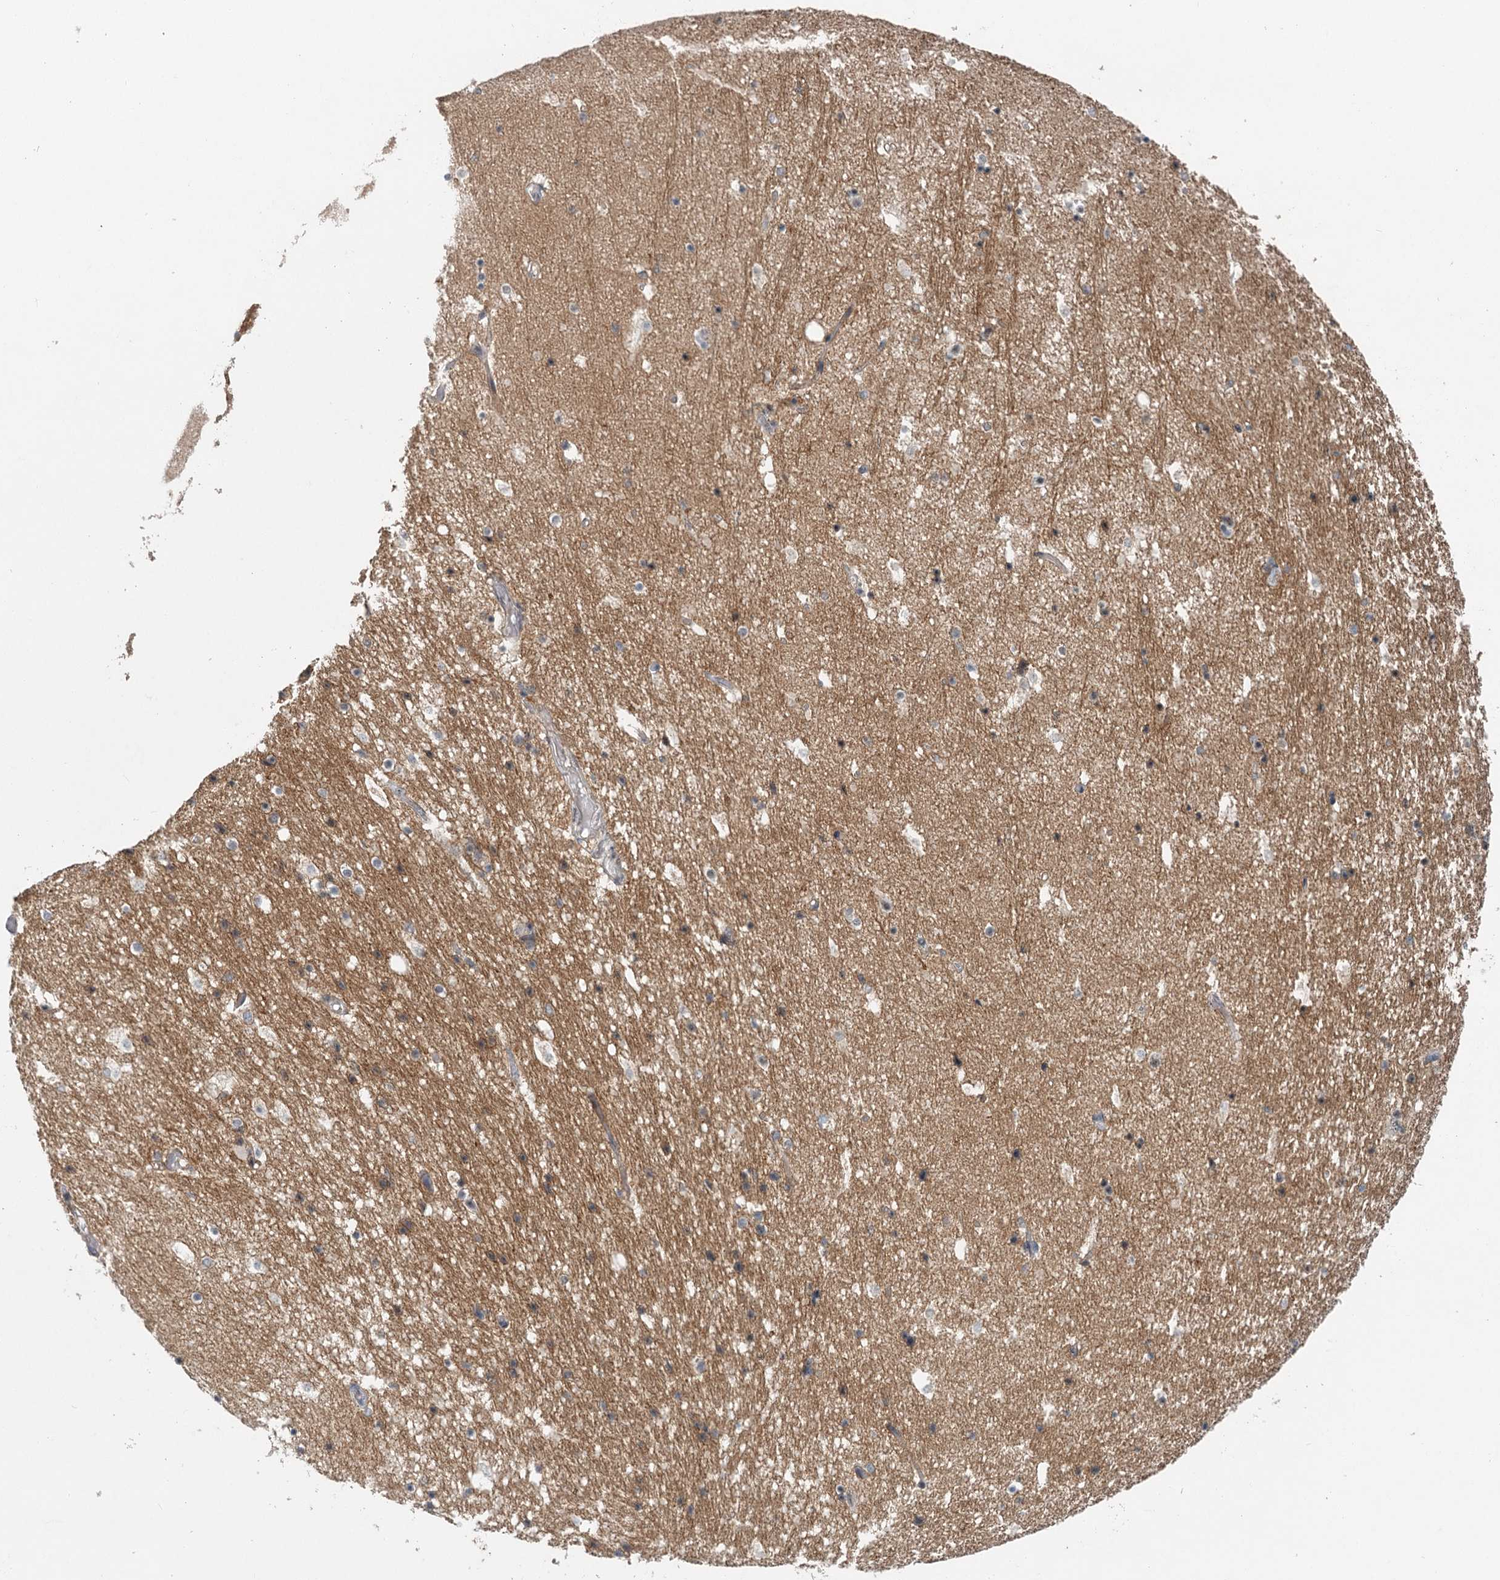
{"staining": {"intensity": "weak", "quantity": "<25%", "location": "cytoplasmic/membranous"}, "tissue": "hippocampus", "cell_type": "Glial cells", "image_type": "normal", "snomed": [{"axis": "morphology", "description": "Normal tissue, NOS"}, {"axis": "topography", "description": "Hippocampus"}], "caption": "Image shows no protein staining in glial cells of benign hippocampus. (Immunohistochemistry (ihc), brightfield microscopy, high magnification).", "gene": "CDC42SE2", "patient": {"sex": "female", "age": 52}}